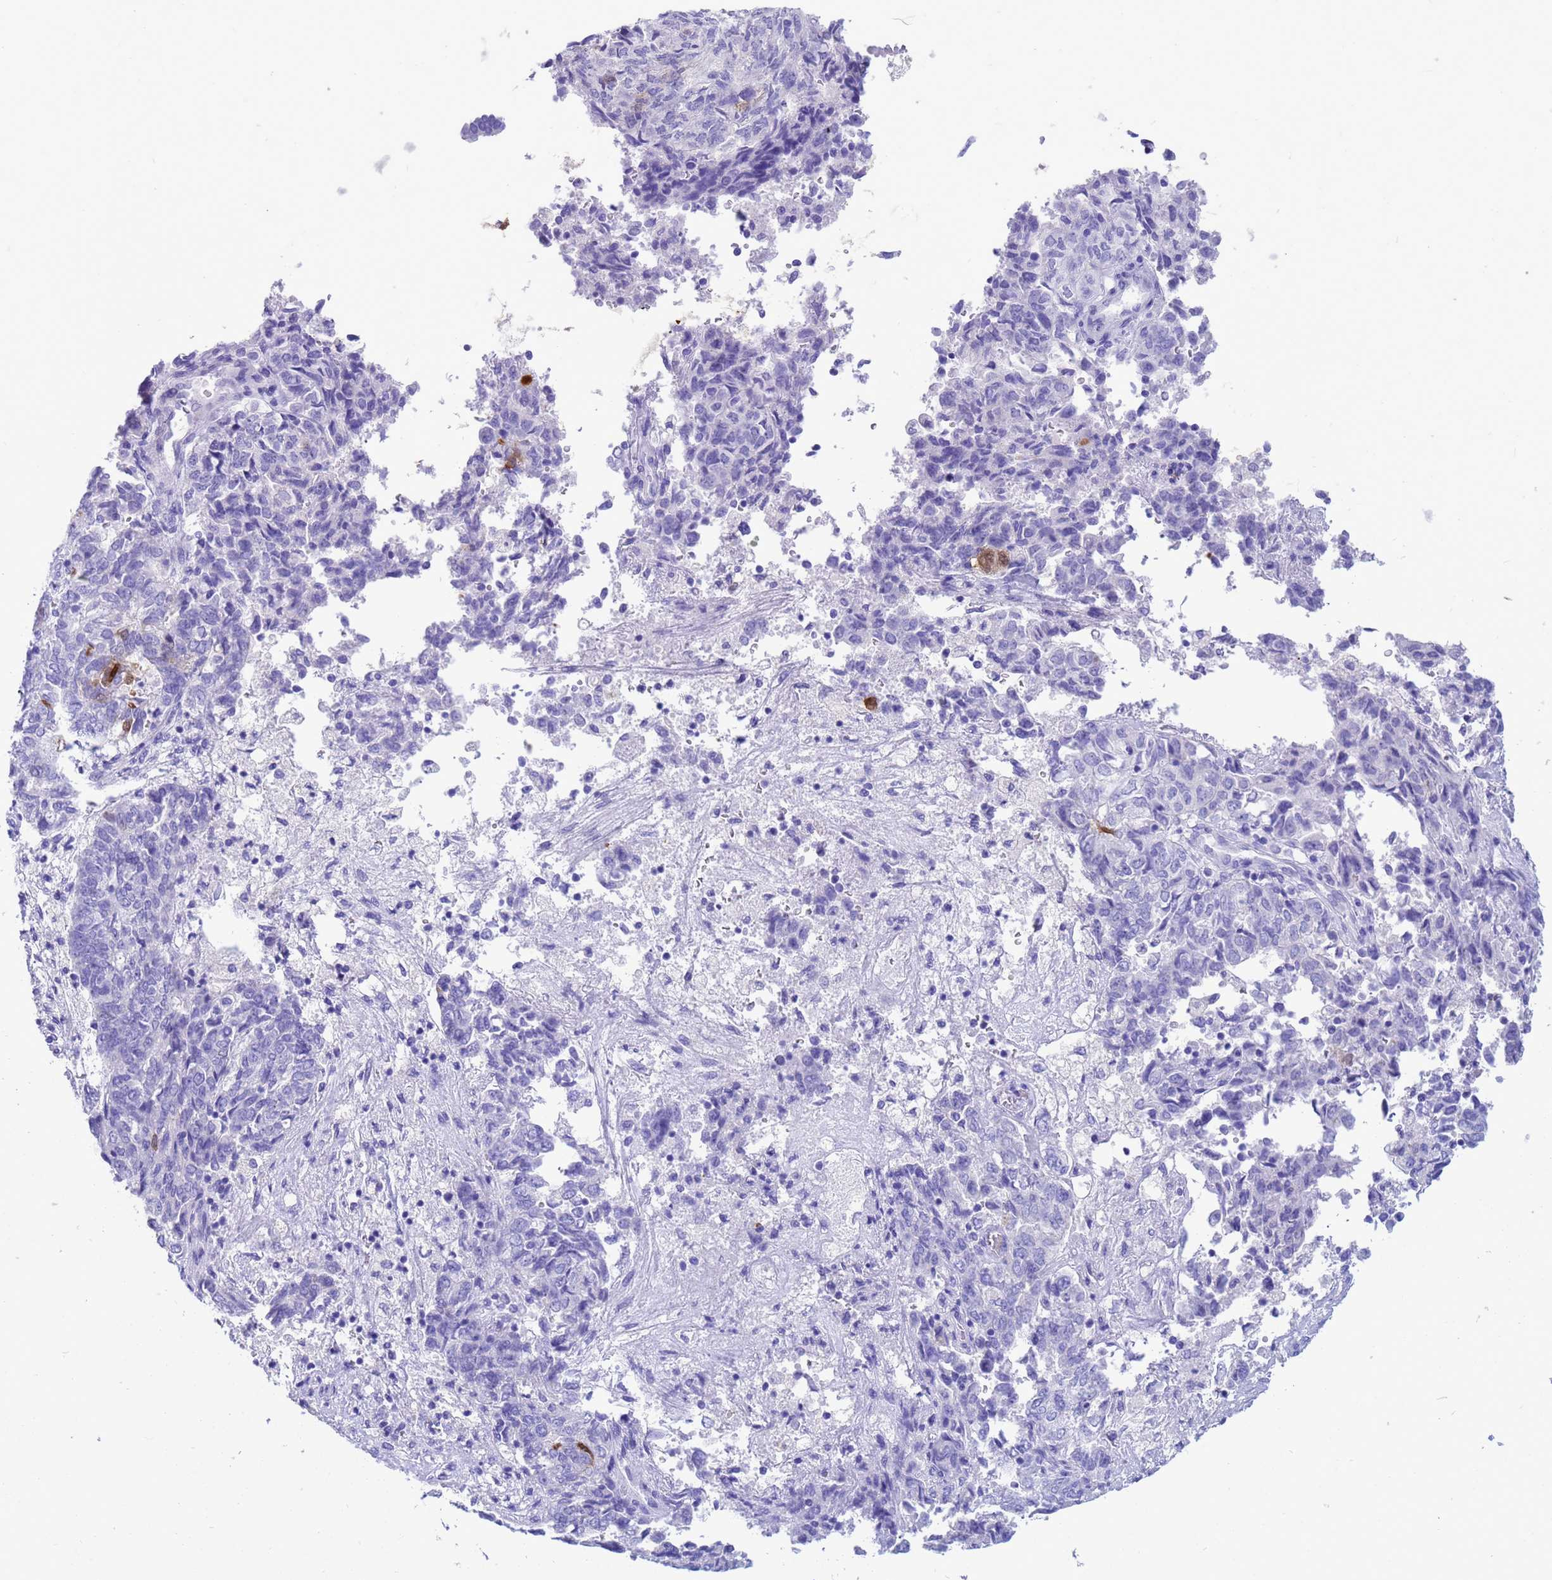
{"staining": {"intensity": "negative", "quantity": "none", "location": "none"}, "tissue": "endometrial cancer", "cell_type": "Tumor cells", "image_type": "cancer", "snomed": [{"axis": "morphology", "description": "Adenocarcinoma, NOS"}, {"axis": "topography", "description": "Endometrium"}], "caption": "Endometrial adenocarcinoma was stained to show a protein in brown. There is no significant expression in tumor cells. Brightfield microscopy of immunohistochemistry stained with DAB (3,3'-diaminobenzidine) (brown) and hematoxylin (blue), captured at high magnification.", "gene": "AKR1C2", "patient": {"sex": "female", "age": 80}}